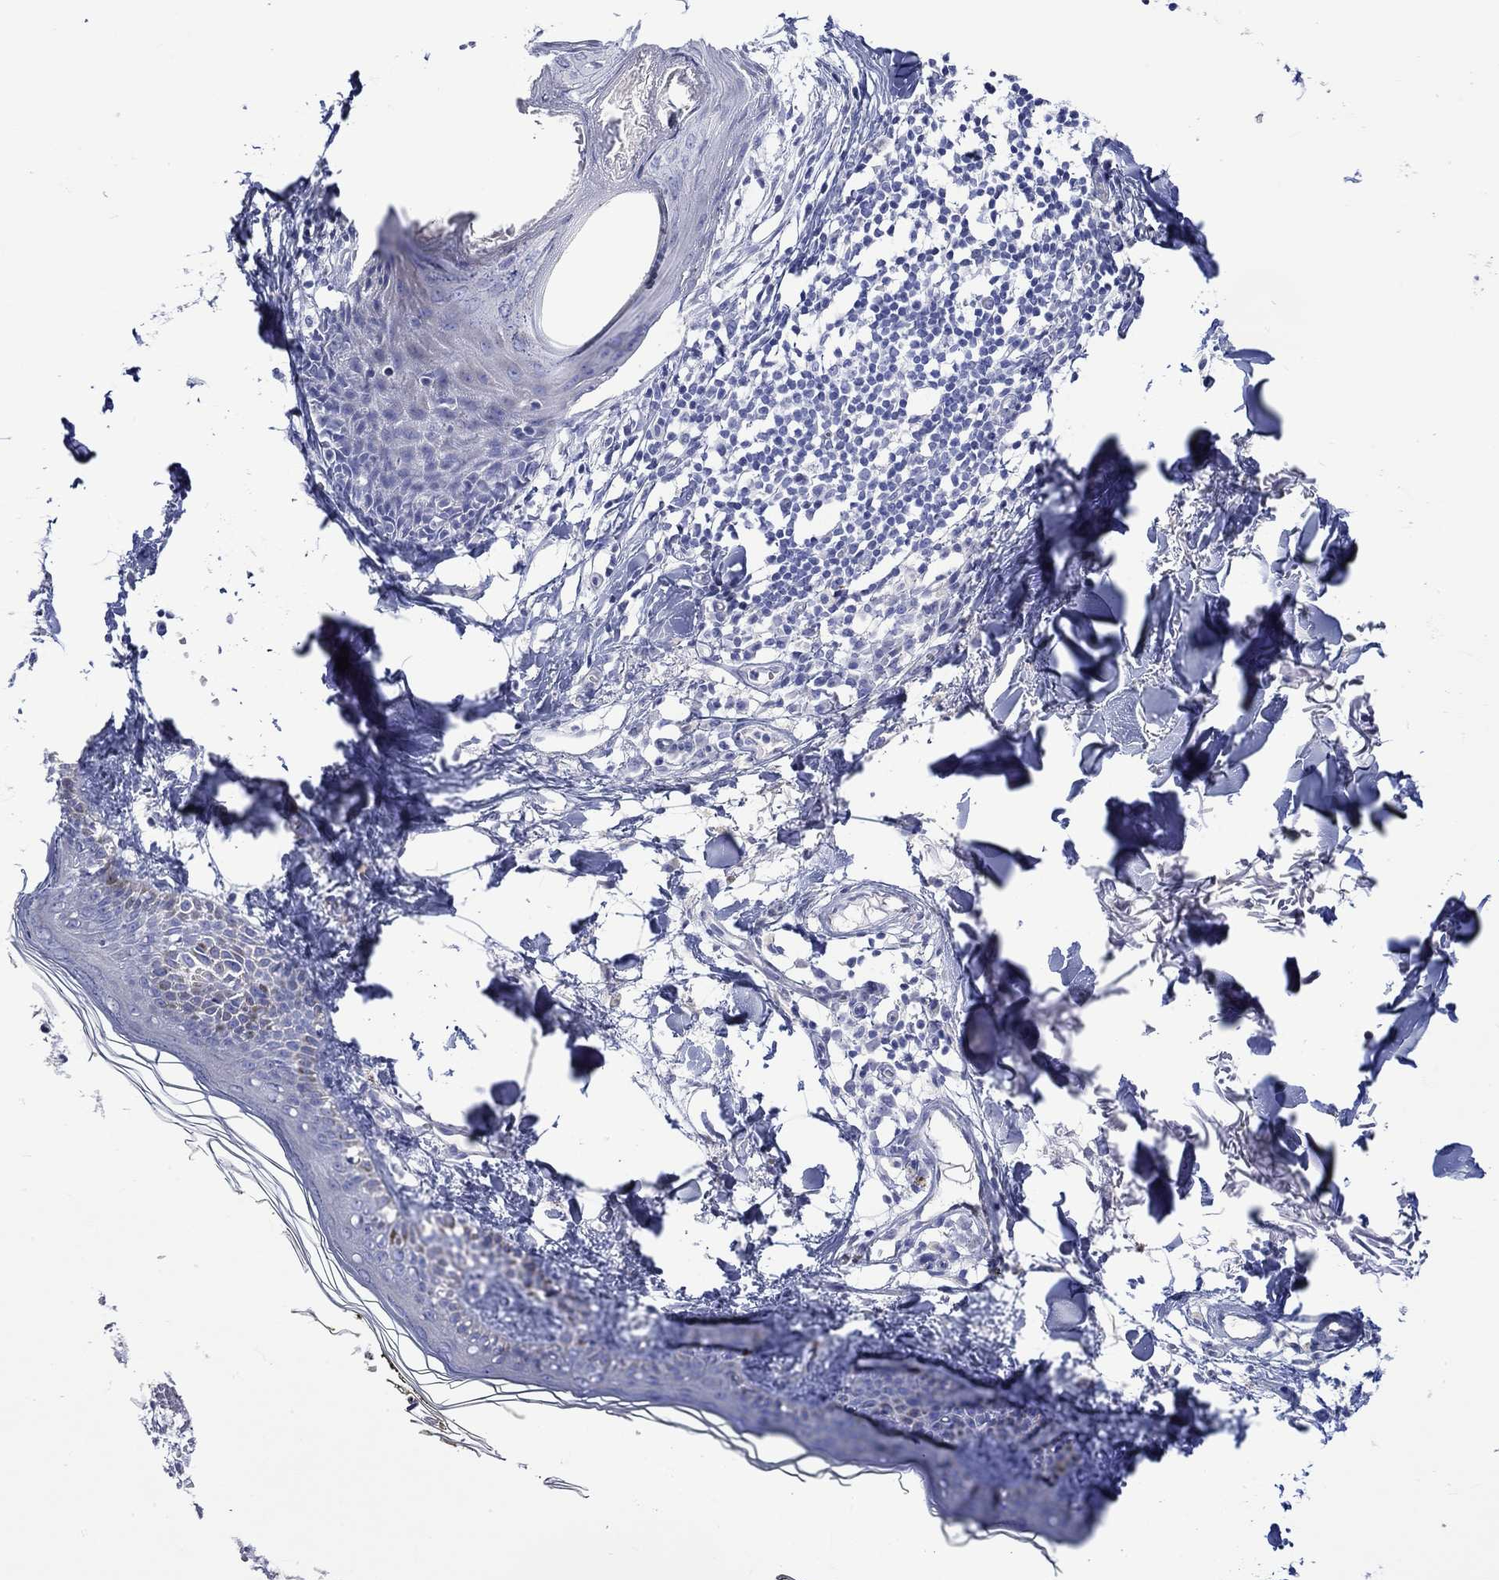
{"staining": {"intensity": "negative", "quantity": "none", "location": "none"}, "tissue": "skin", "cell_type": "Fibroblasts", "image_type": "normal", "snomed": [{"axis": "morphology", "description": "Normal tissue, NOS"}, {"axis": "topography", "description": "Skin"}], "caption": "Immunohistochemistry (IHC) image of normal skin: human skin stained with DAB demonstrates no significant protein expression in fibroblasts.", "gene": "NRIP3", "patient": {"sex": "male", "age": 76}}